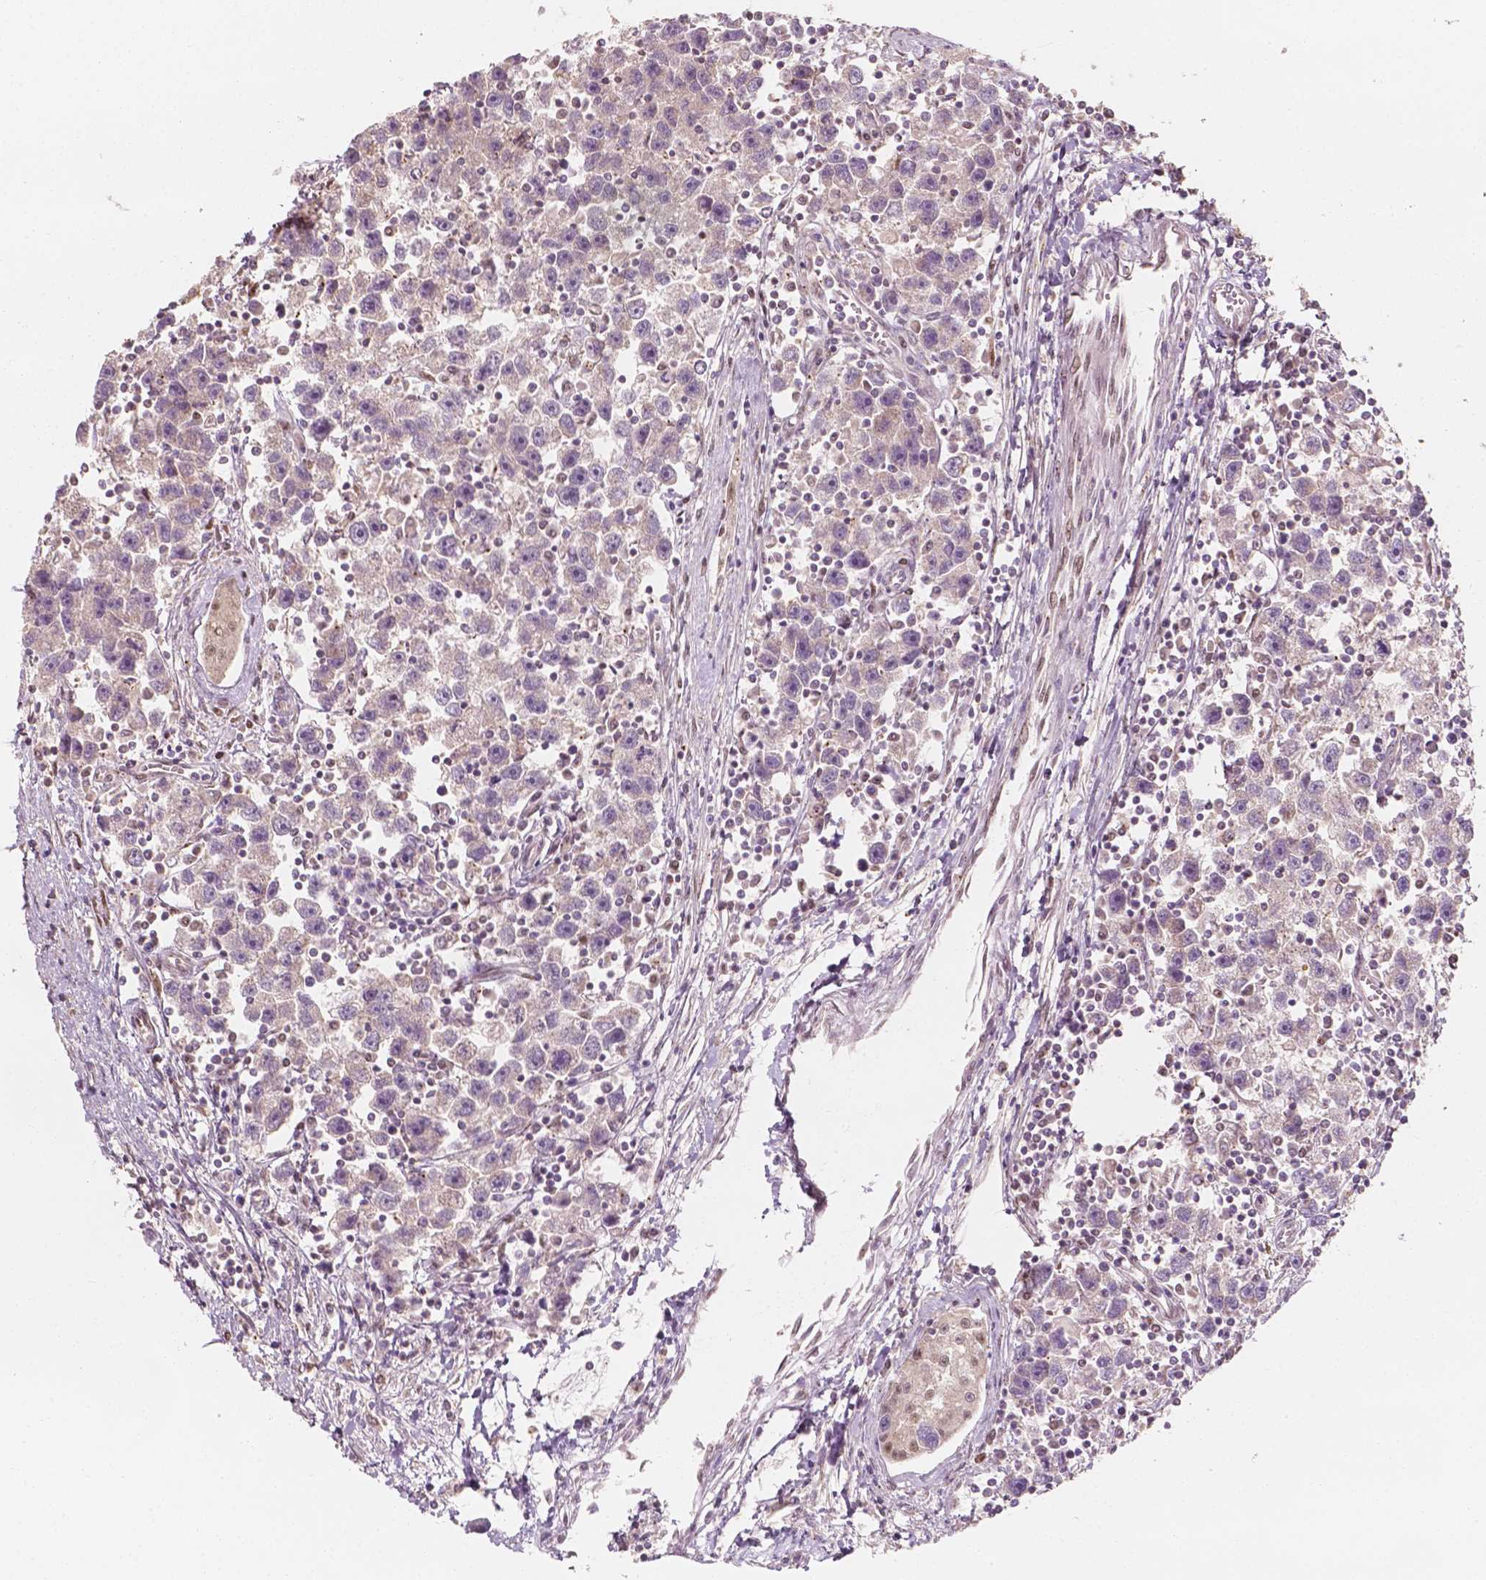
{"staining": {"intensity": "negative", "quantity": "none", "location": "none"}, "tissue": "testis cancer", "cell_type": "Tumor cells", "image_type": "cancer", "snomed": [{"axis": "morphology", "description": "Seminoma, NOS"}, {"axis": "topography", "description": "Testis"}], "caption": "Tumor cells are negative for brown protein staining in testis seminoma.", "gene": "TBC1D17", "patient": {"sex": "male", "age": 30}}